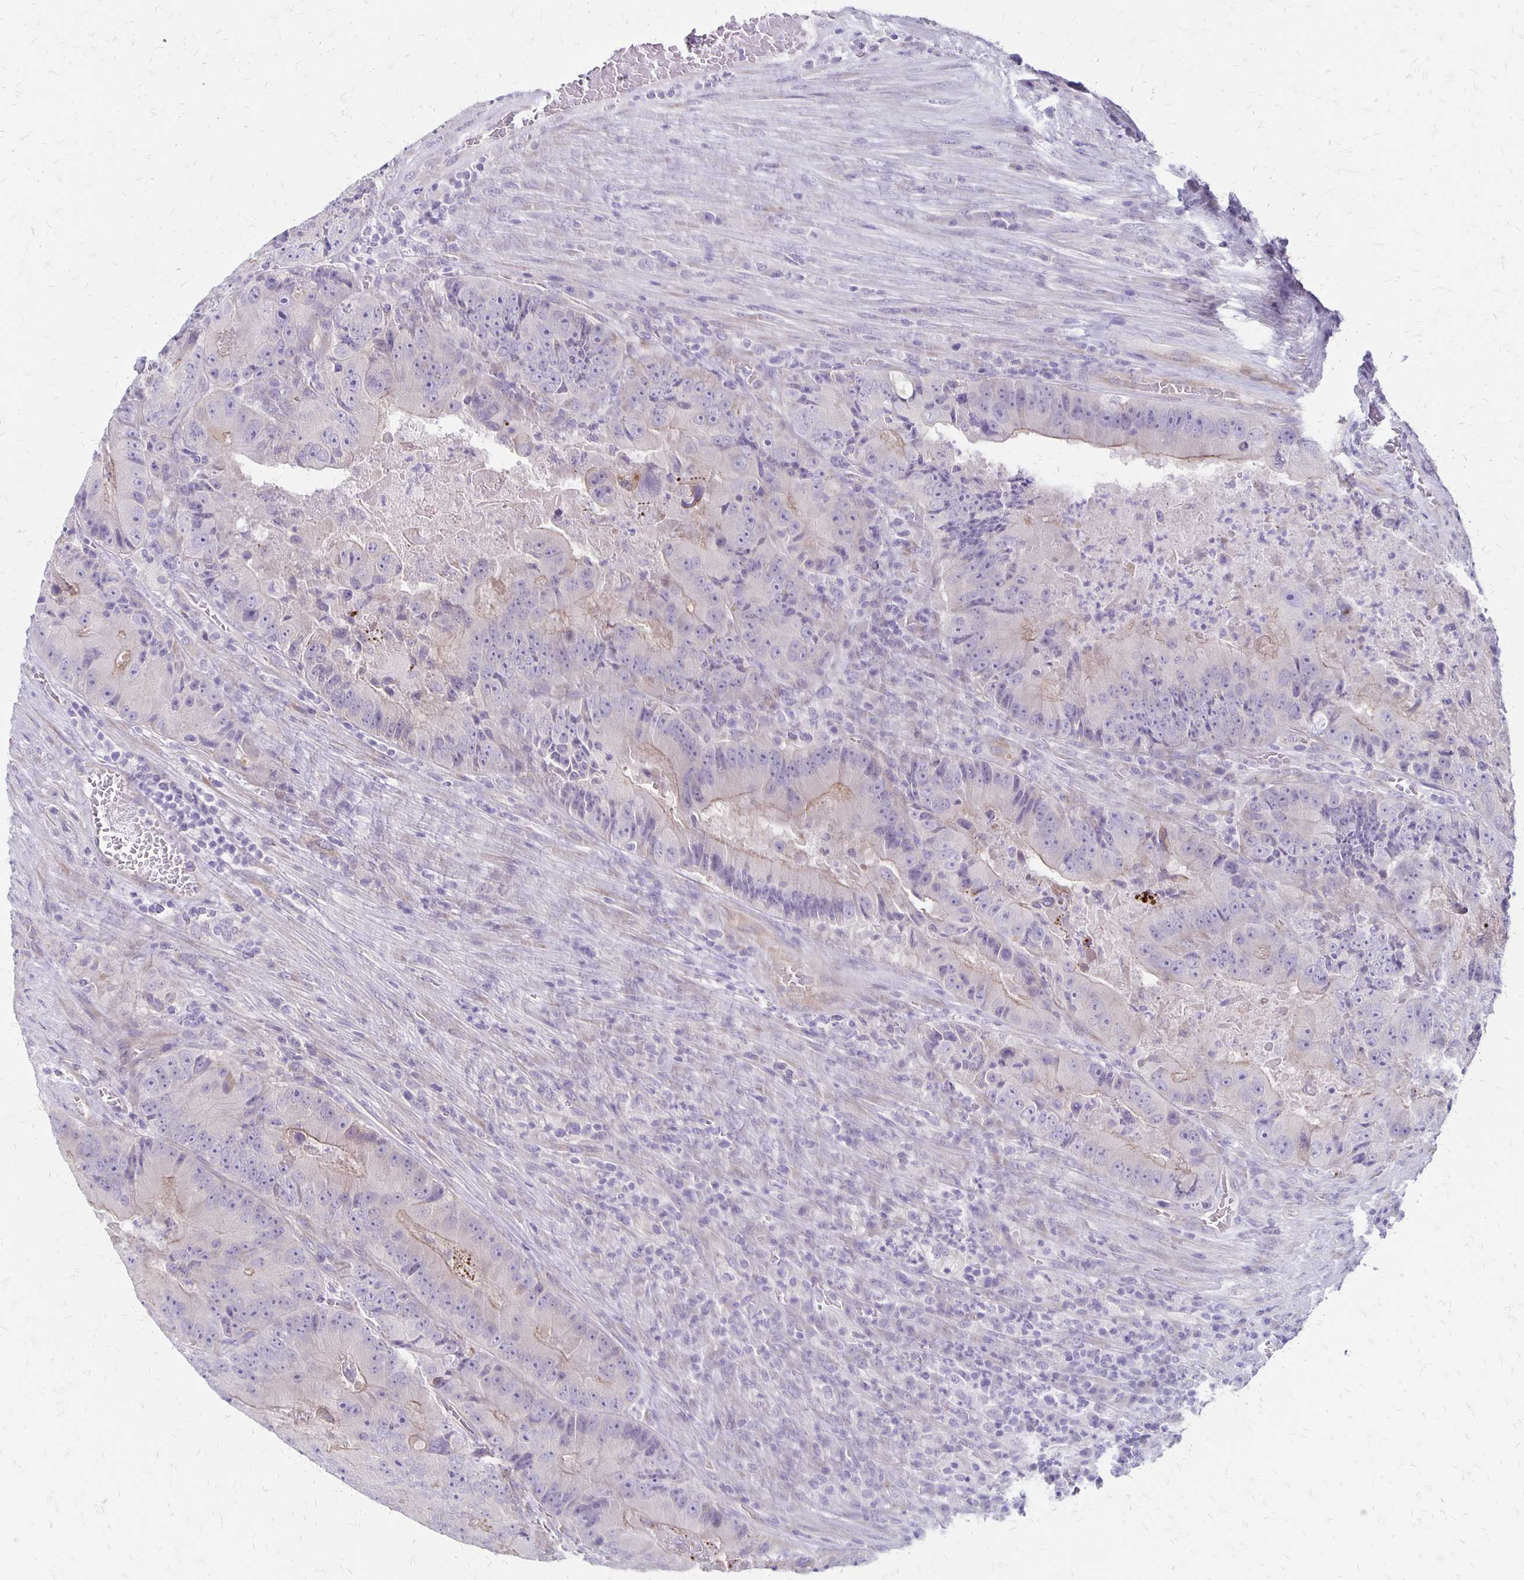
{"staining": {"intensity": "weak", "quantity": "<25%", "location": "cytoplasmic/membranous"}, "tissue": "colorectal cancer", "cell_type": "Tumor cells", "image_type": "cancer", "snomed": [{"axis": "morphology", "description": "Adenocarcinoma, NOS"}, {"axis": "topography", "description": "Colon"}], "caption": "This is an IHC image of colorectal adenocarcinoma. There is no expression in tumor cells.", "gene": "HOMER1", "patient": {"sex": "female", "age": 86}}